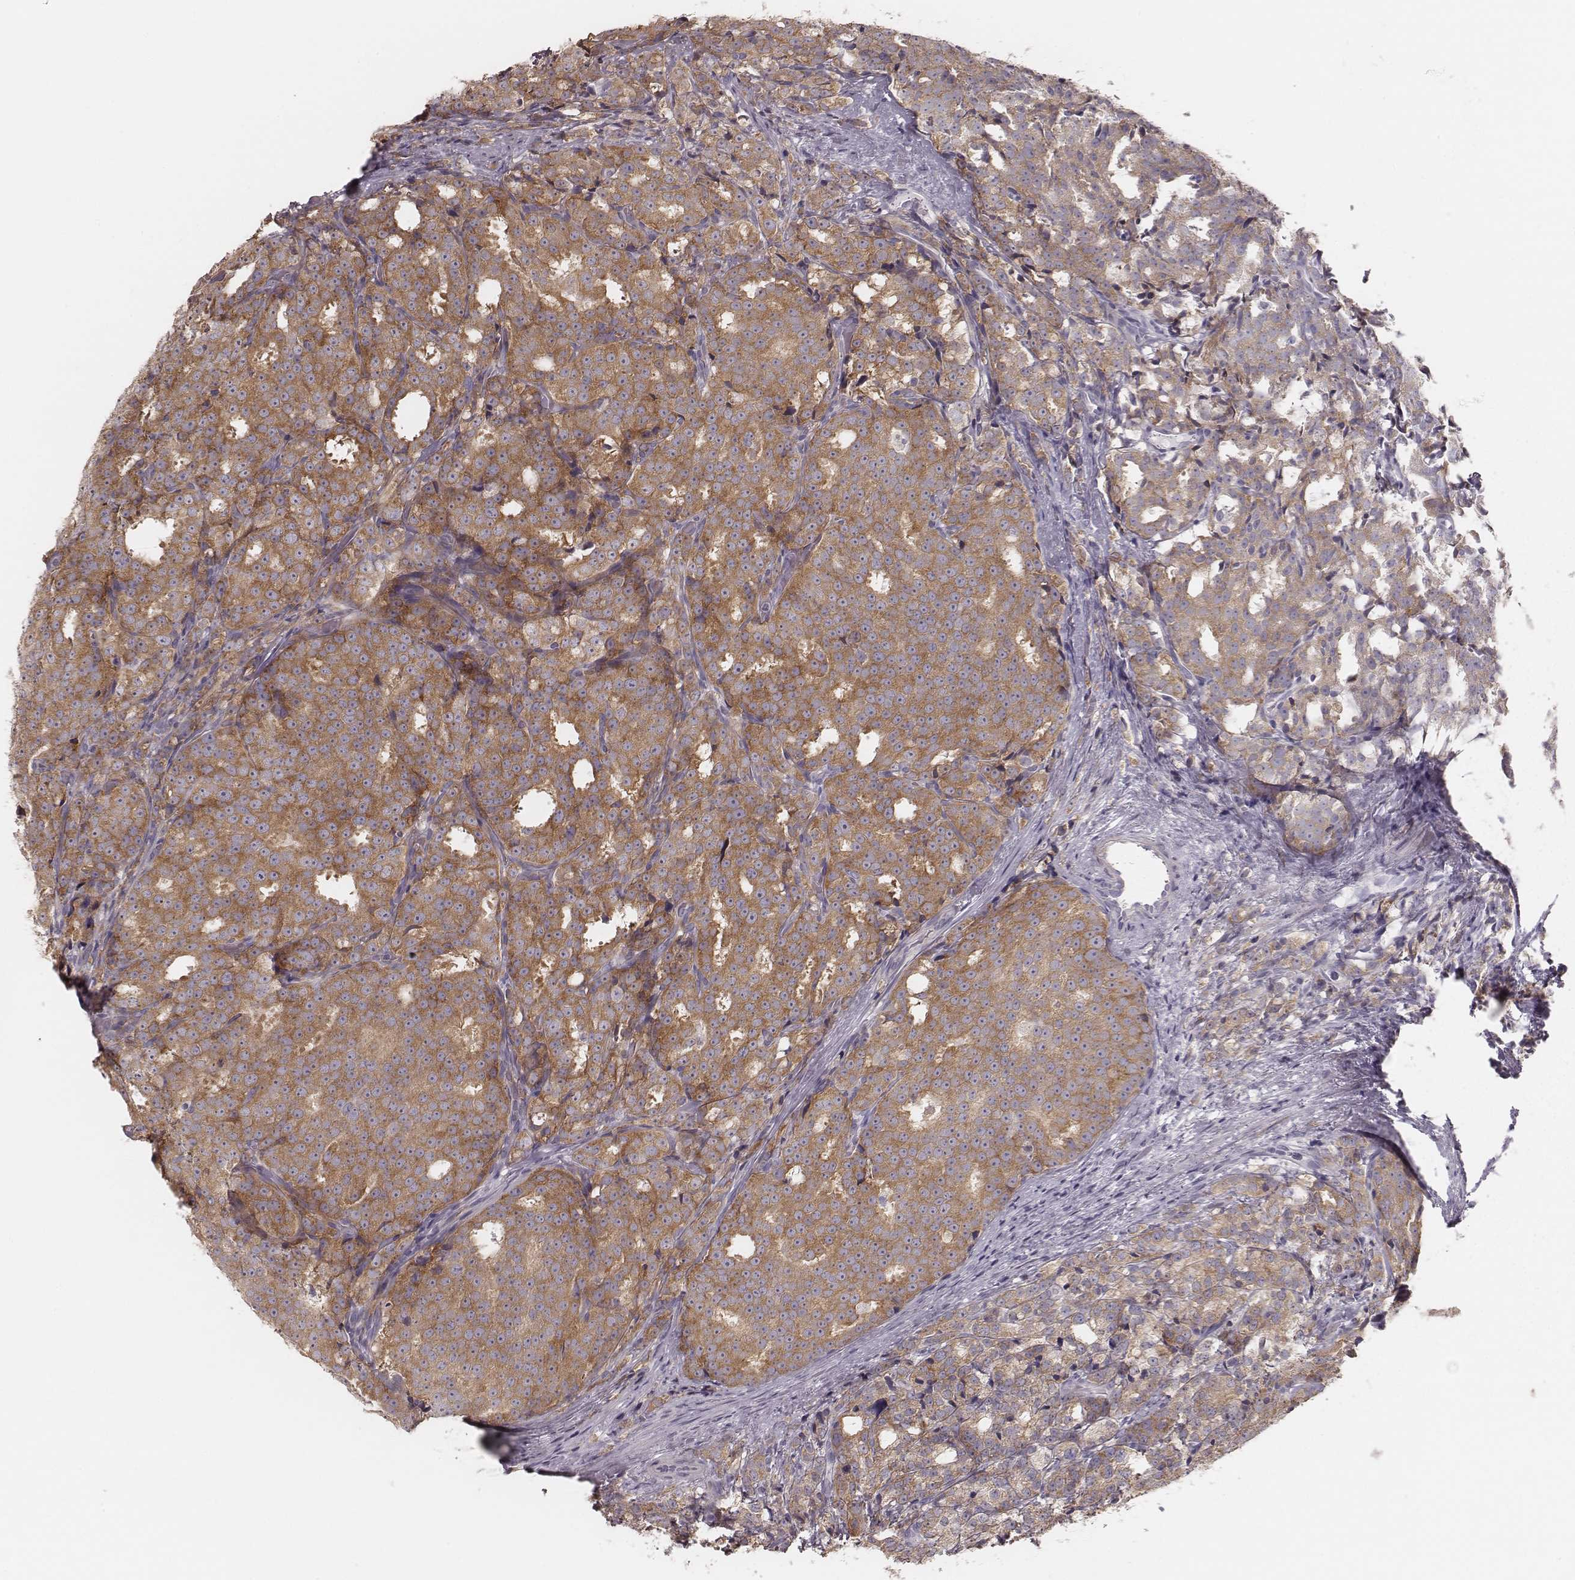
{"staining": {"intensity": "moderate", "quantity": ">75%", "location": "cytoplasmic/membranous"}, "tissue": "prostate cancer", "cell_type": "Tumor cells", "image_type": "cancer", "snomed": [{"axis": "morphology", "description": "Adenocarcinoma, High grade"}, {"axis": "topography", "description": "Prostate"}], "caption": "Protein expression analysis of prostate cancer (high-grade adenocarcinoma) demonstrates moderate cytoplasmic/membranous expression in approximately >75% of tumor cells. (DAB IHC with brightfield microscopy, high magnification).", "gene": "KIF5C", "patient": {"sex": "male", "age": 53}}